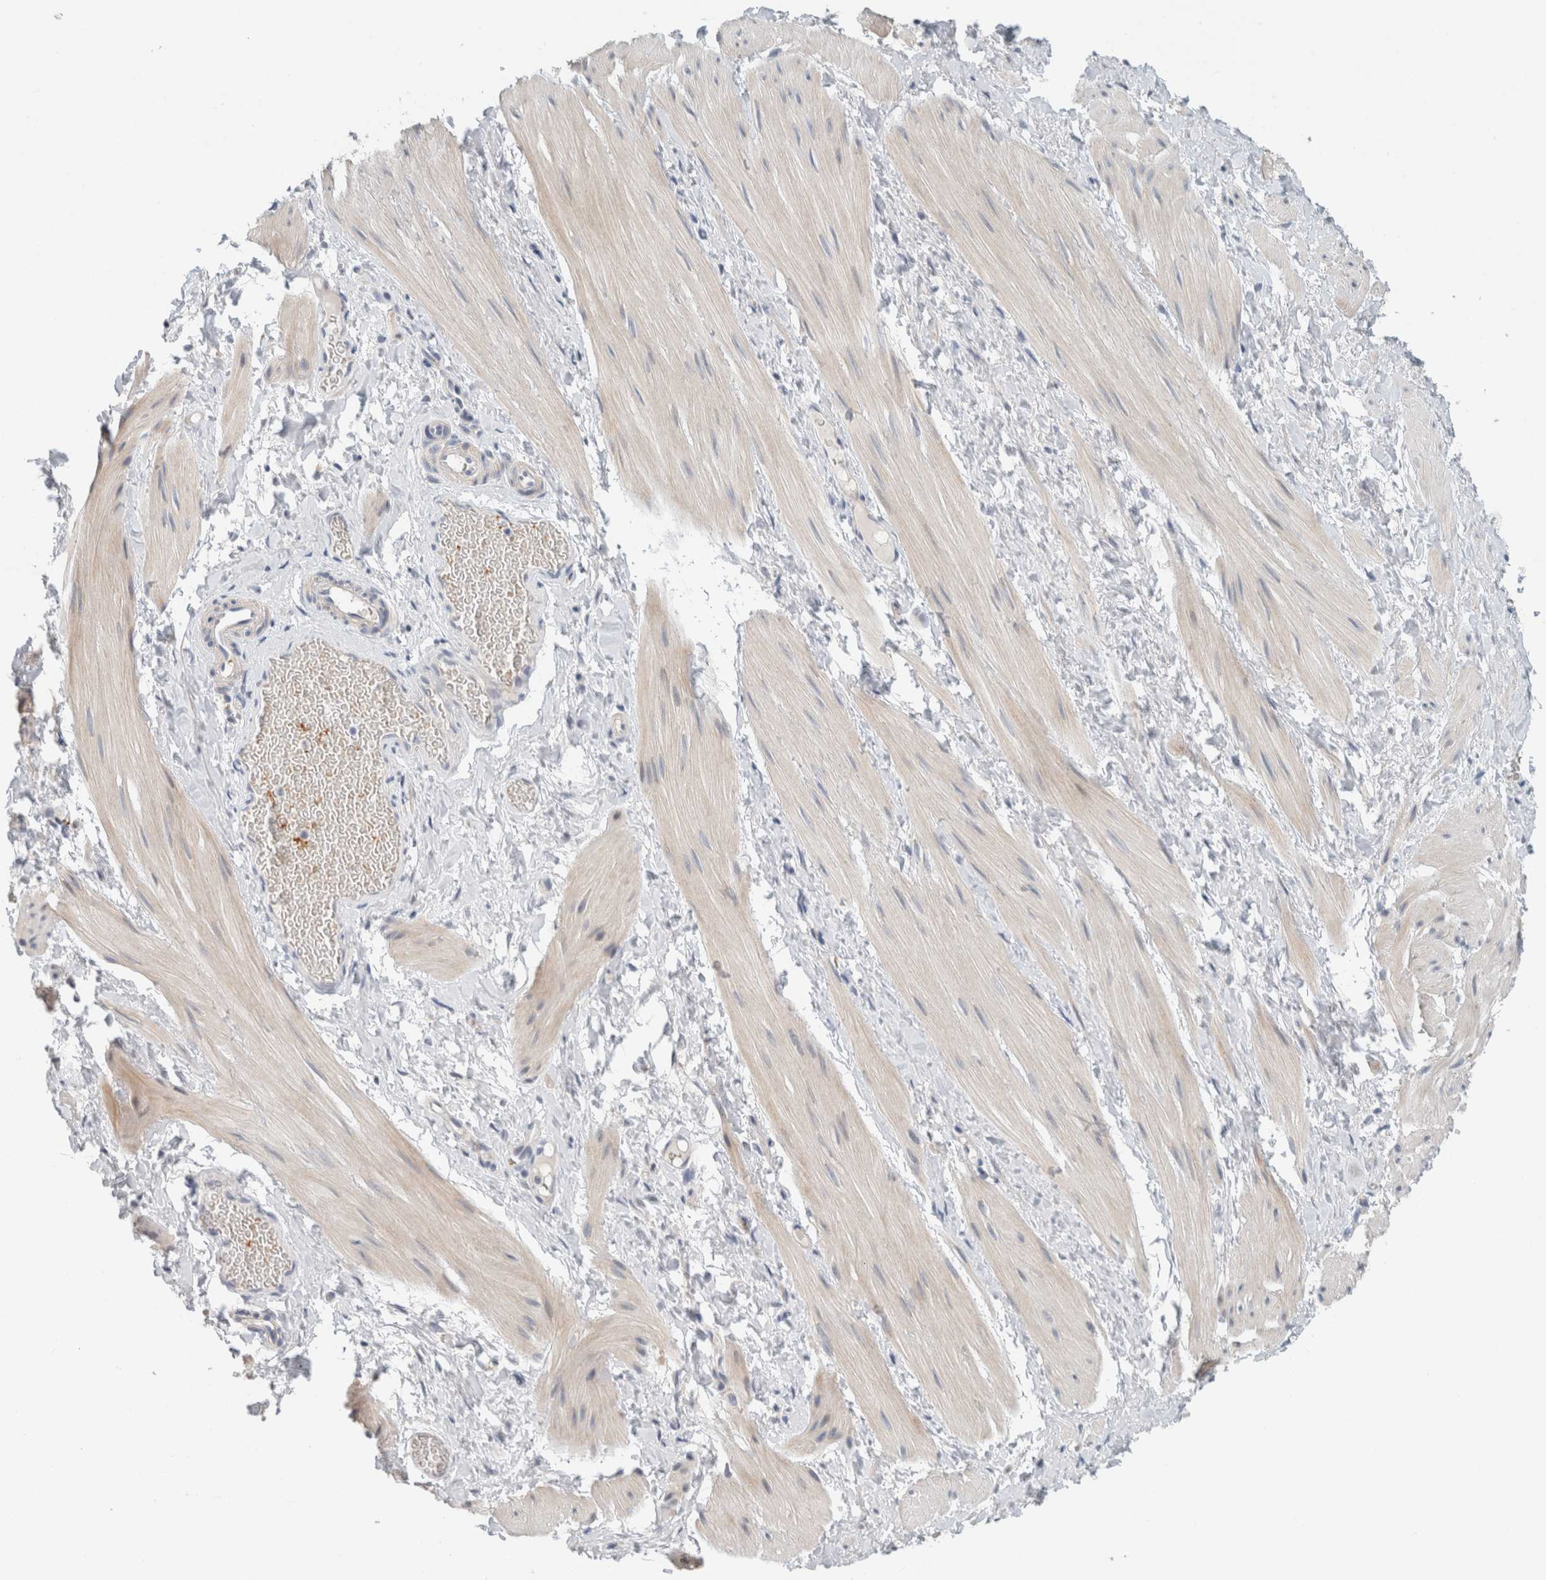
{"staining": {"intensity": "negative", "quantity": "none", "location": "none"}, "tissue": "smooth muscle", "cell_type": "Smooth muscle cells", "image_type": "normal", "snomed": [{"axis": "morphology", "description": "Normal tissue, NOS"}, {"axis": "topography", "description": "Smooth muscle"}], "caption": "High magnification brightfield microscopy of unremarkable smooth muscle stained with DAB (brown) and counterstained with hematoxylin (blue): smooth muscle cells show no significant positivity. The staining is performed using DAB brown chromogen with nuclei counter-stained in using hematoxylin.", "gene": "CRAT", "patient": {"sex": "male", "age": 16}}